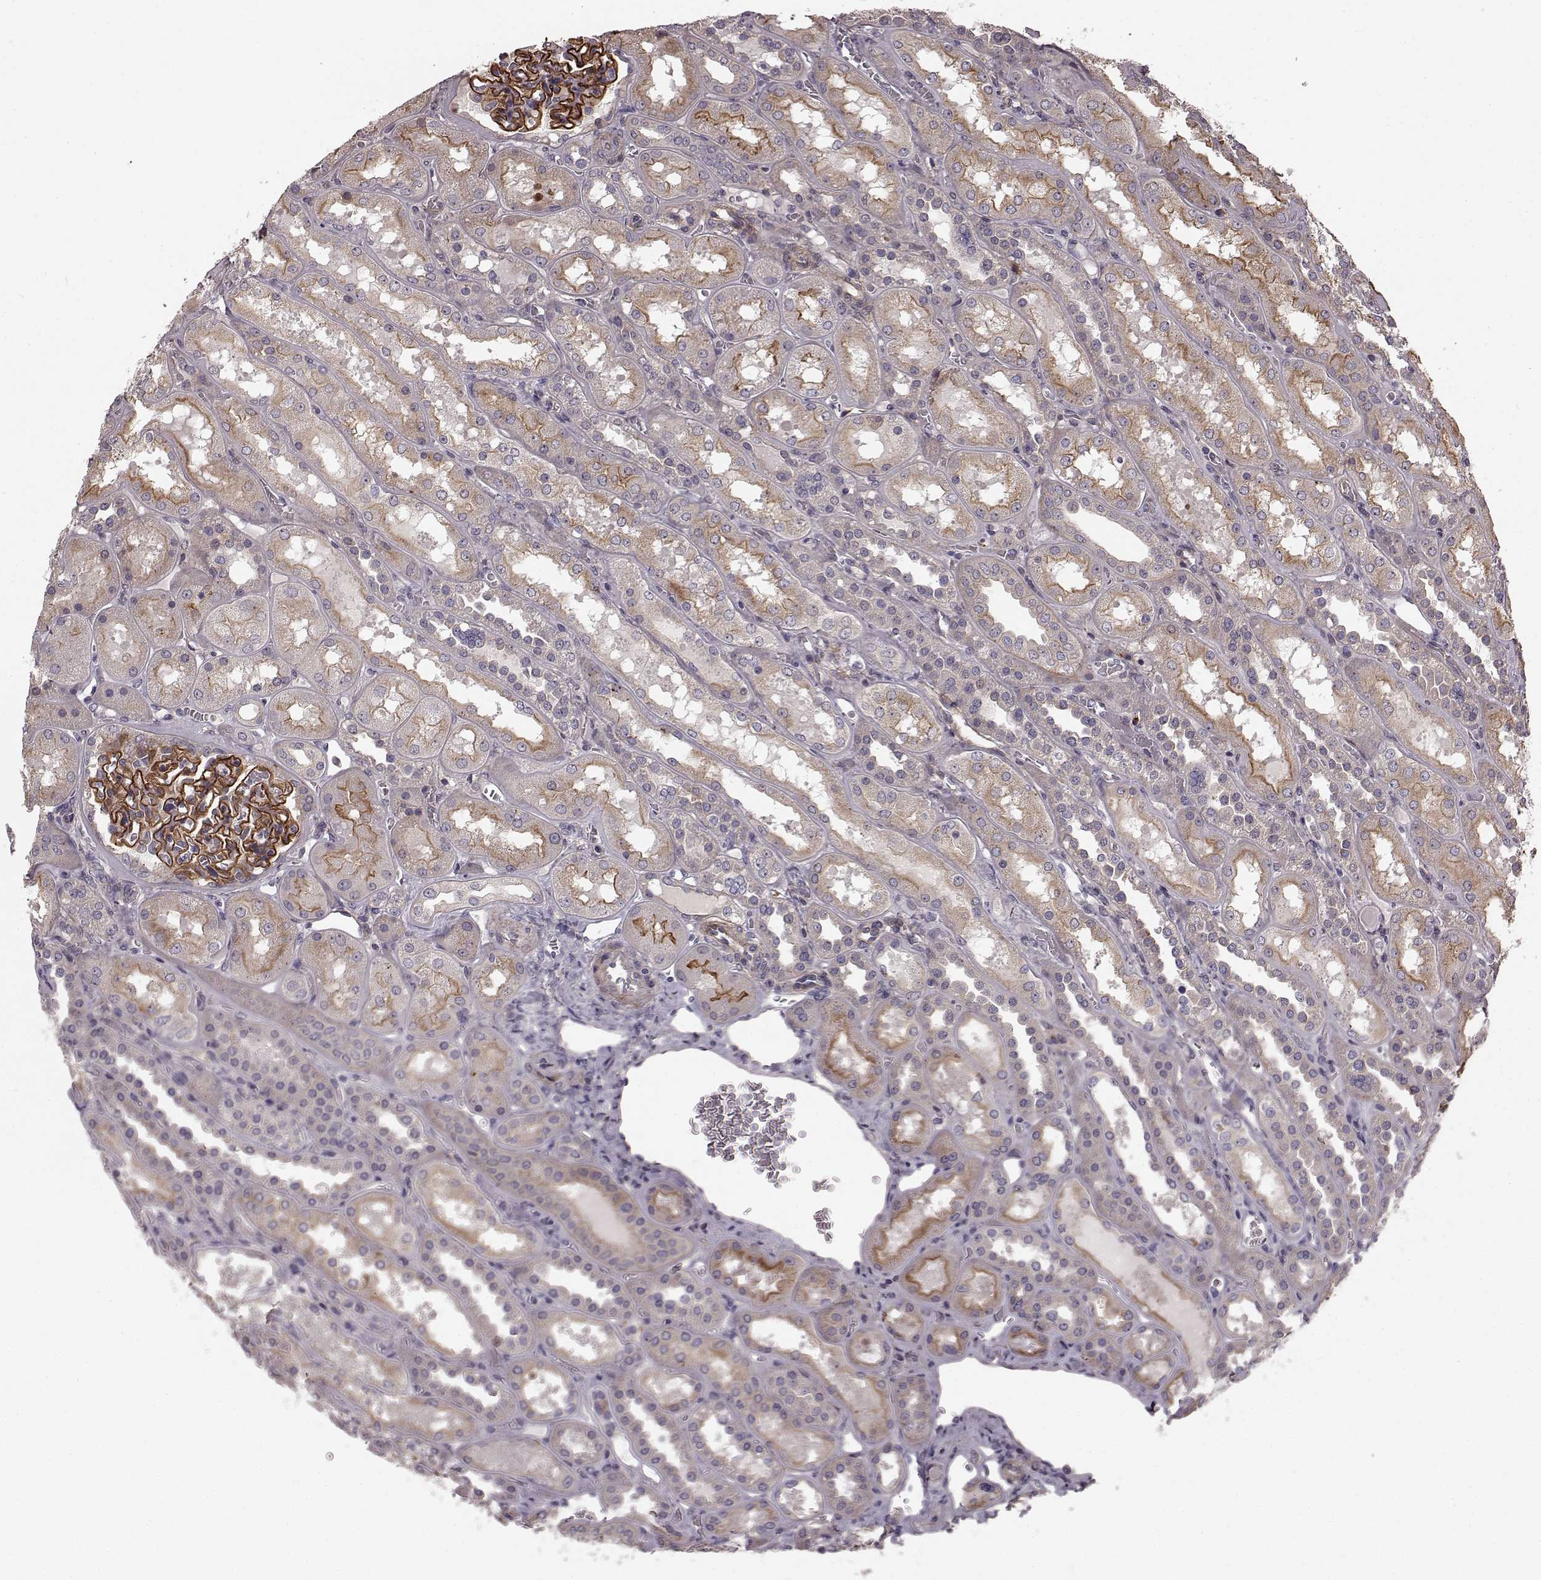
{"staining": {"intensity": "strong", "quantity": "25%-75%", "location": "cytoplasmic/membranous"}, "tissue": "kidney", "cell_type": "Cells in glomeruli", "image_type": "normal", "snomed": [{"axis": "morphology", "description": "Normal tissue, NOS"}, {"axis": "topography", "description": "Kidney"}], "caption": "Immunohistochemical staining of unremarkable human kidney reveals 25%-75% levels of strong cytoplasmic/membranous protein staining in about 25%-75% of cells in glomeruli.", "gene": "SLC22A18", "patient": {"sex": "male", "age": 73}}